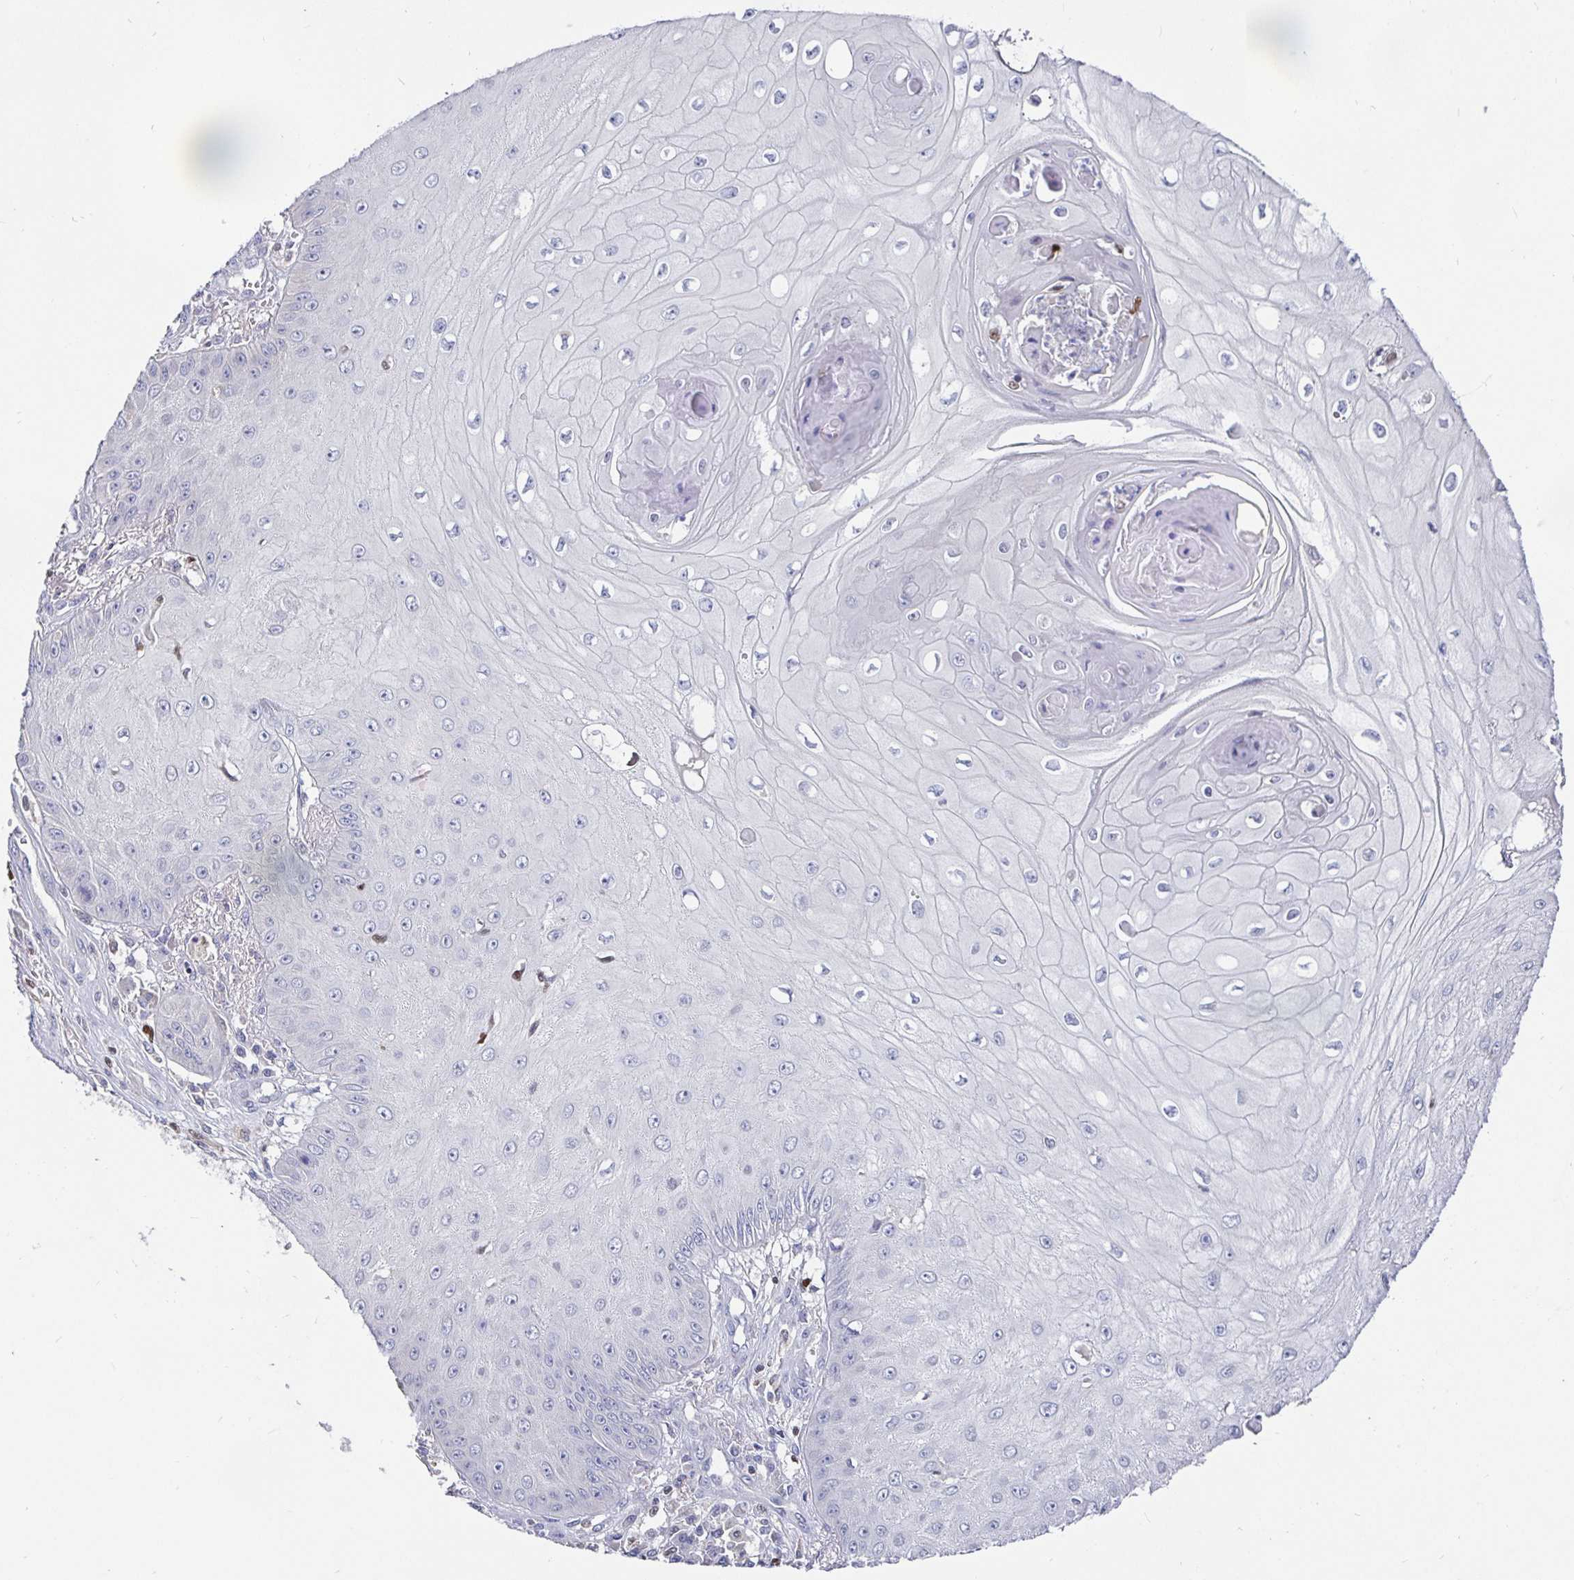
{"staining": {"intensity": "negative", "quantity": "none", "location": "none"}, "tissue": "skin cancer", "cell_type": "Tumor cells", "image_type": "cancer", "snomed": [{"axis": "morphology", "description": "Squamous cell carcinoma, NOS"}, {"axis": "topography", "description": "Skin"}], "caption": "This histopathology image is of skin squamous cell carcinoma stained with immunohistochemistry (IHC) to label a protein in brown with the nuclei are counter-stained blue. There is no expression in tumor cells.", "gene": "SATB1", "patient": {"sex": "male", "age": 70}}